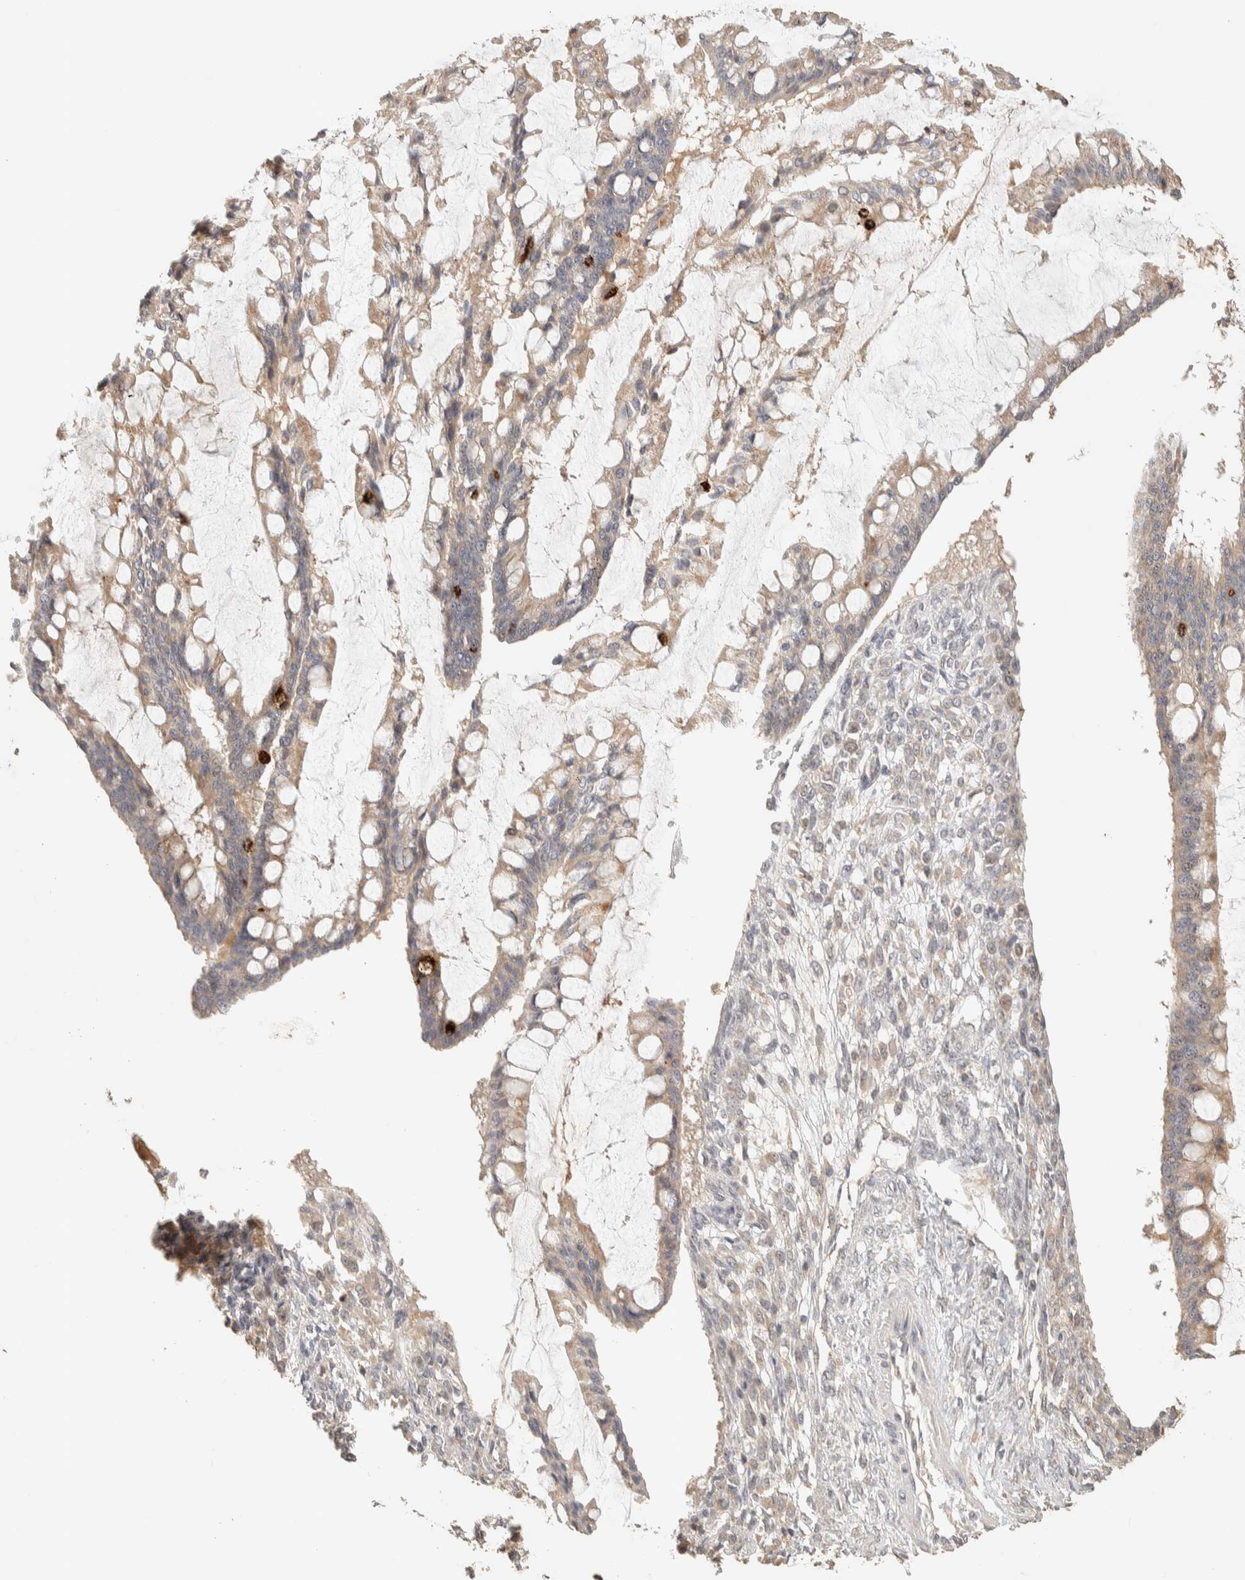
{"staining": {"intensity": "moderate", "quantity": "25%-75%", "location": "cytoplasmic/membranous"}, "tissue": "ovarian cancer", "cell_type": "Tumor cells", "image_type": "cancer", "snomed": [{"axis": "morphology", "description": "Cystadenocarcinoma, mucinous, NOS"}, {"axis": "topography", "description": "Ovary"}], "caption": "DAB immunohistochemical staining of human ovarian mucinous cystadenocarcinoma shows moderate cytoplasmic/membranous protein expression in approximately 25%-75% of tumor cells.", "gene": "ITPA", "patient": {"sex": "female", "age": 73}}